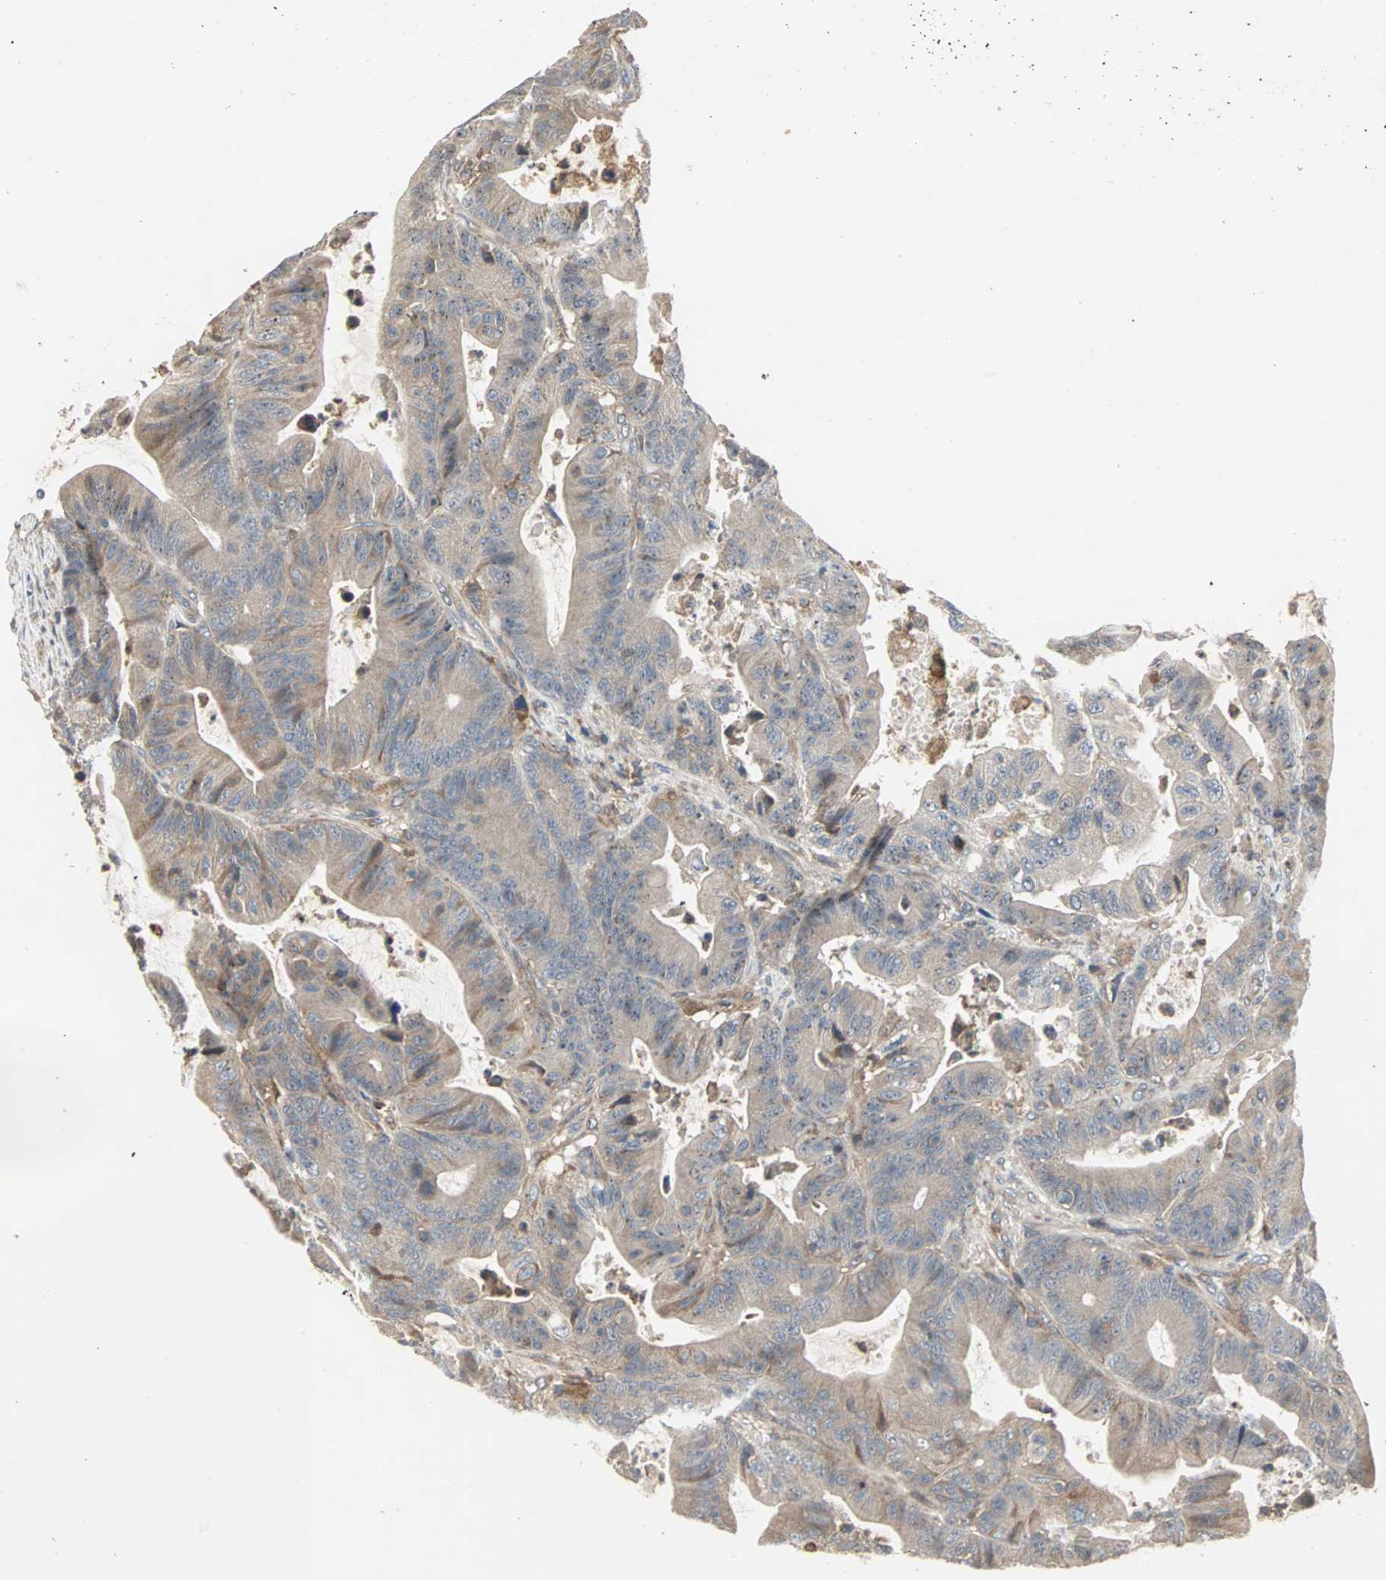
{"staining": {"intensity": "weak", "quantity": ">75%", "location": "cytoplasmic/membranous"}, "tissue": "colorectal cancer", "cell_type": "Tumor cells", "image_type": "cancer", "snomed": [{"axis": "morphology", "description": "Adenocarcinoma, NOS"}, {"axis": "topography", "description": "Colon"}], "caption": "The image demonstrates staining of adenocarcinoma (colorectal), revealing weak cytoplasmic/membranous protein staining (brown color) within tumor cells.", "gene": "GNAI2", "patient": {"sex": "female", "age": 84}}